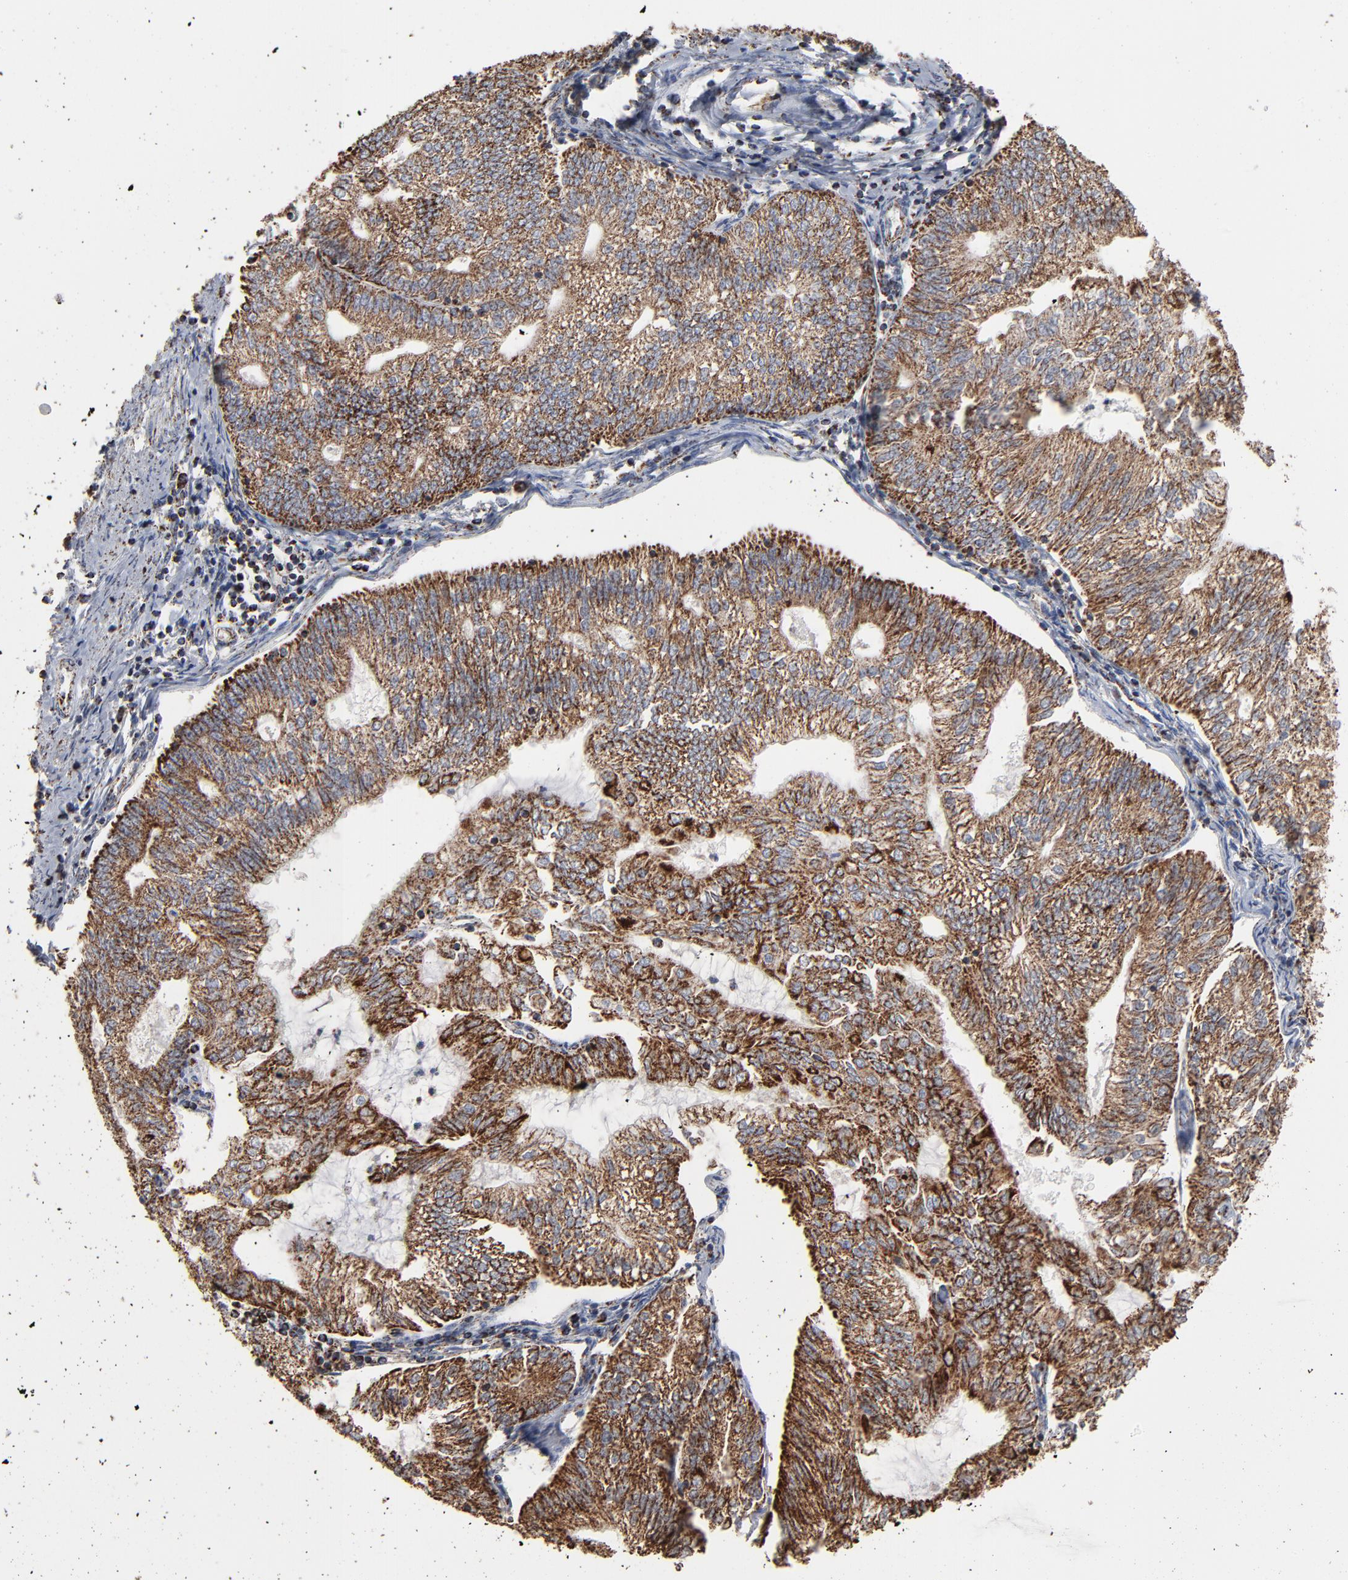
{"staining": {"intensity": "strong", "quantity": ">75%", "location": "cytoplasmic/membranous"}, "tissue": "endometrial cancer", "cell_type": "Tumor cells", "image_type": "cancer", "snomed": [{"axis": "morphology", "description": "Adenocarcinoma, NOS"}, {"axis": "topography", "description": "Endometrium"}], "caption": "DAB (3,3'-diaminobenzidine) immunohistochemical staining of adenocarcinoma (endometrial) shows strong cytoplasmic/membranous protein positivity in about >75% of tumor cells.", "gene": "UQCRC1", "patient": {"sex": "female", "age": 69}}